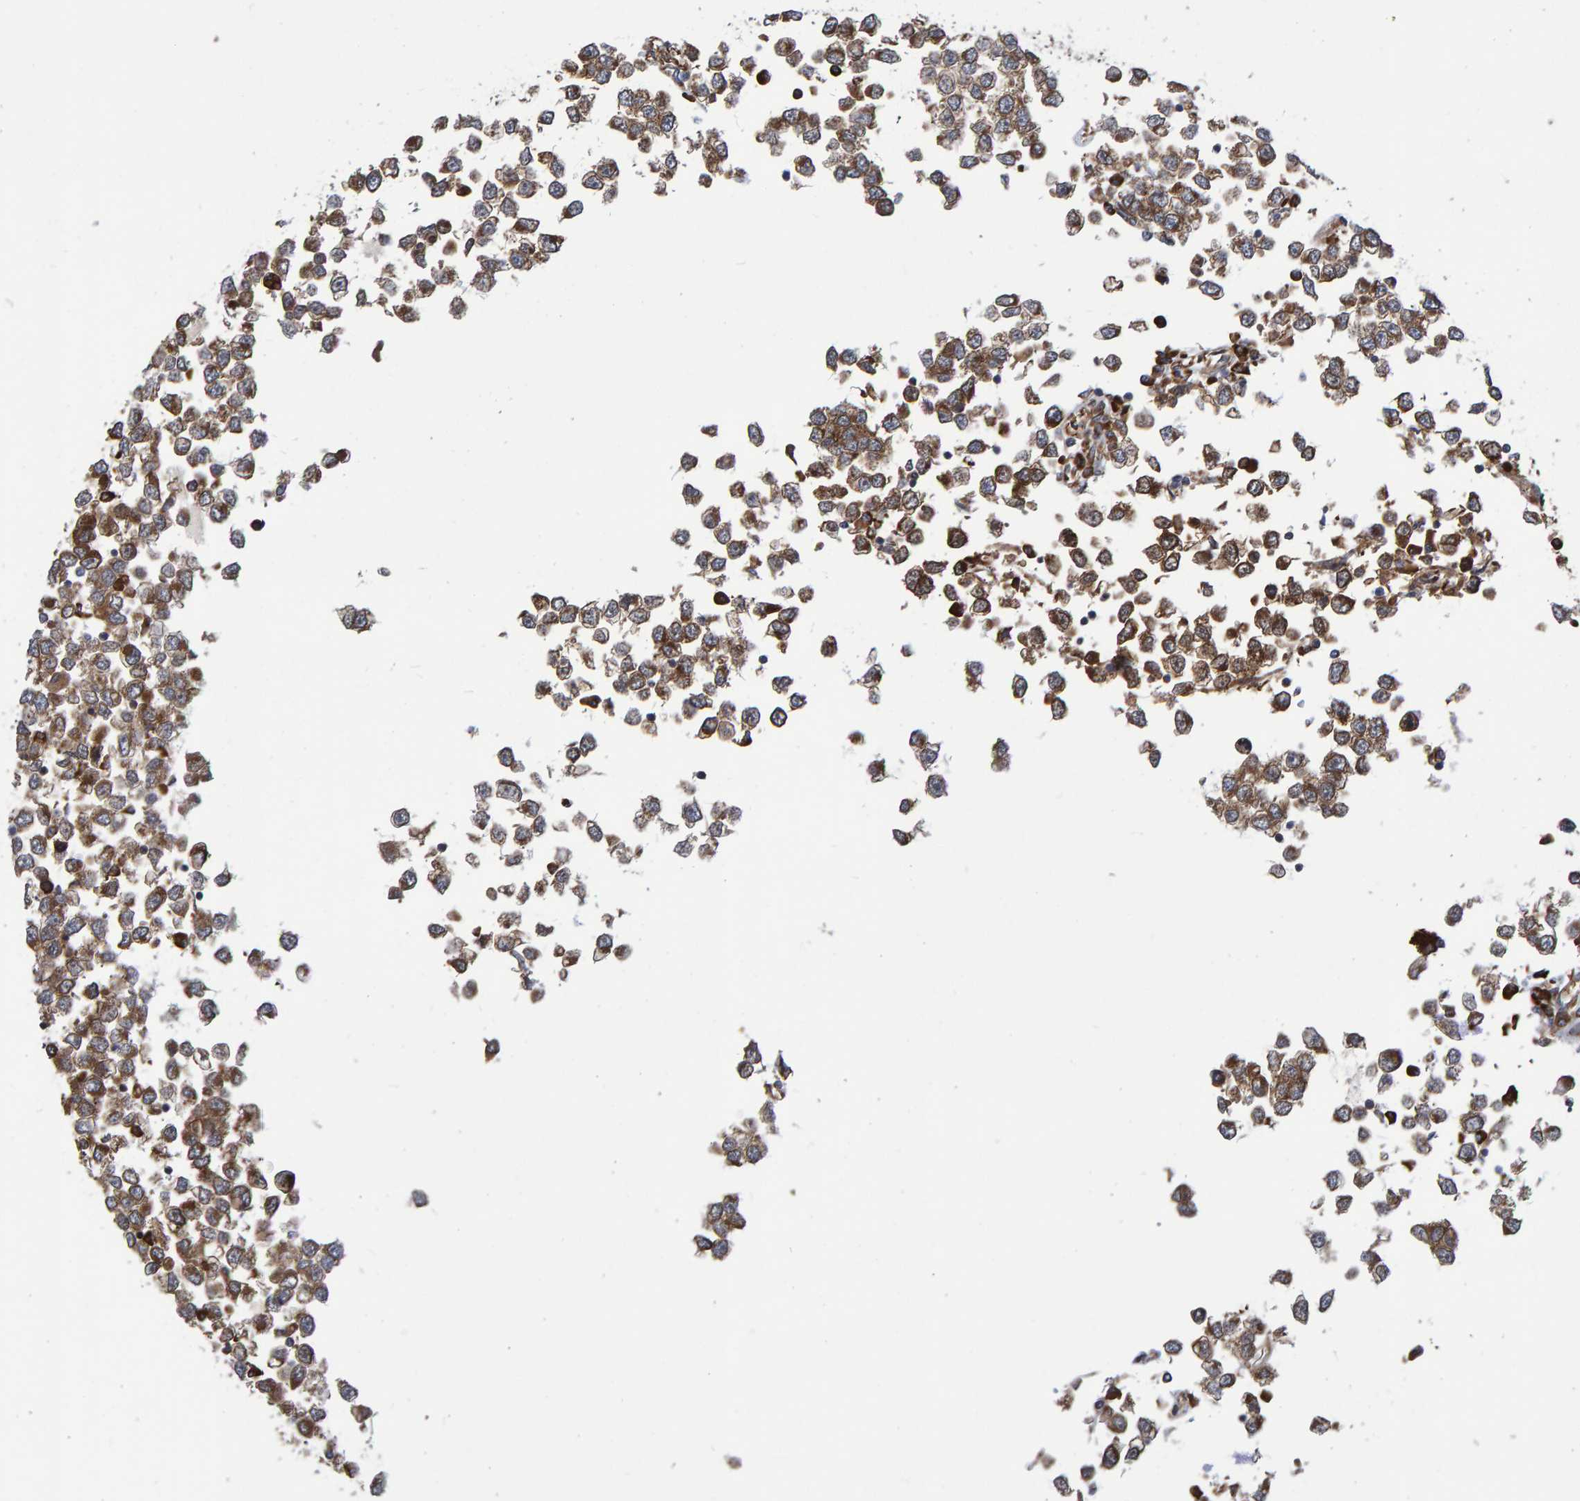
{"staining": {"intensity": "weak", "quantity": ">75%", "location": "cytoplasmic/membranous"}, "tissue": "testis cancer", "cell_type": "Tumor cells", "image_type": "cancer", "snomed": [{"axis": "morphology", "description": "Seminoma, NOS"}, {"axis": "topography", "description": "Testis"}], "caption": "Weak cytoplasmic/membranous staining is seen in about >75% of tumor cells in seminoma (testis).", "gene": "KIAA0753", "patient": {"sex": "male", "age": 65}}